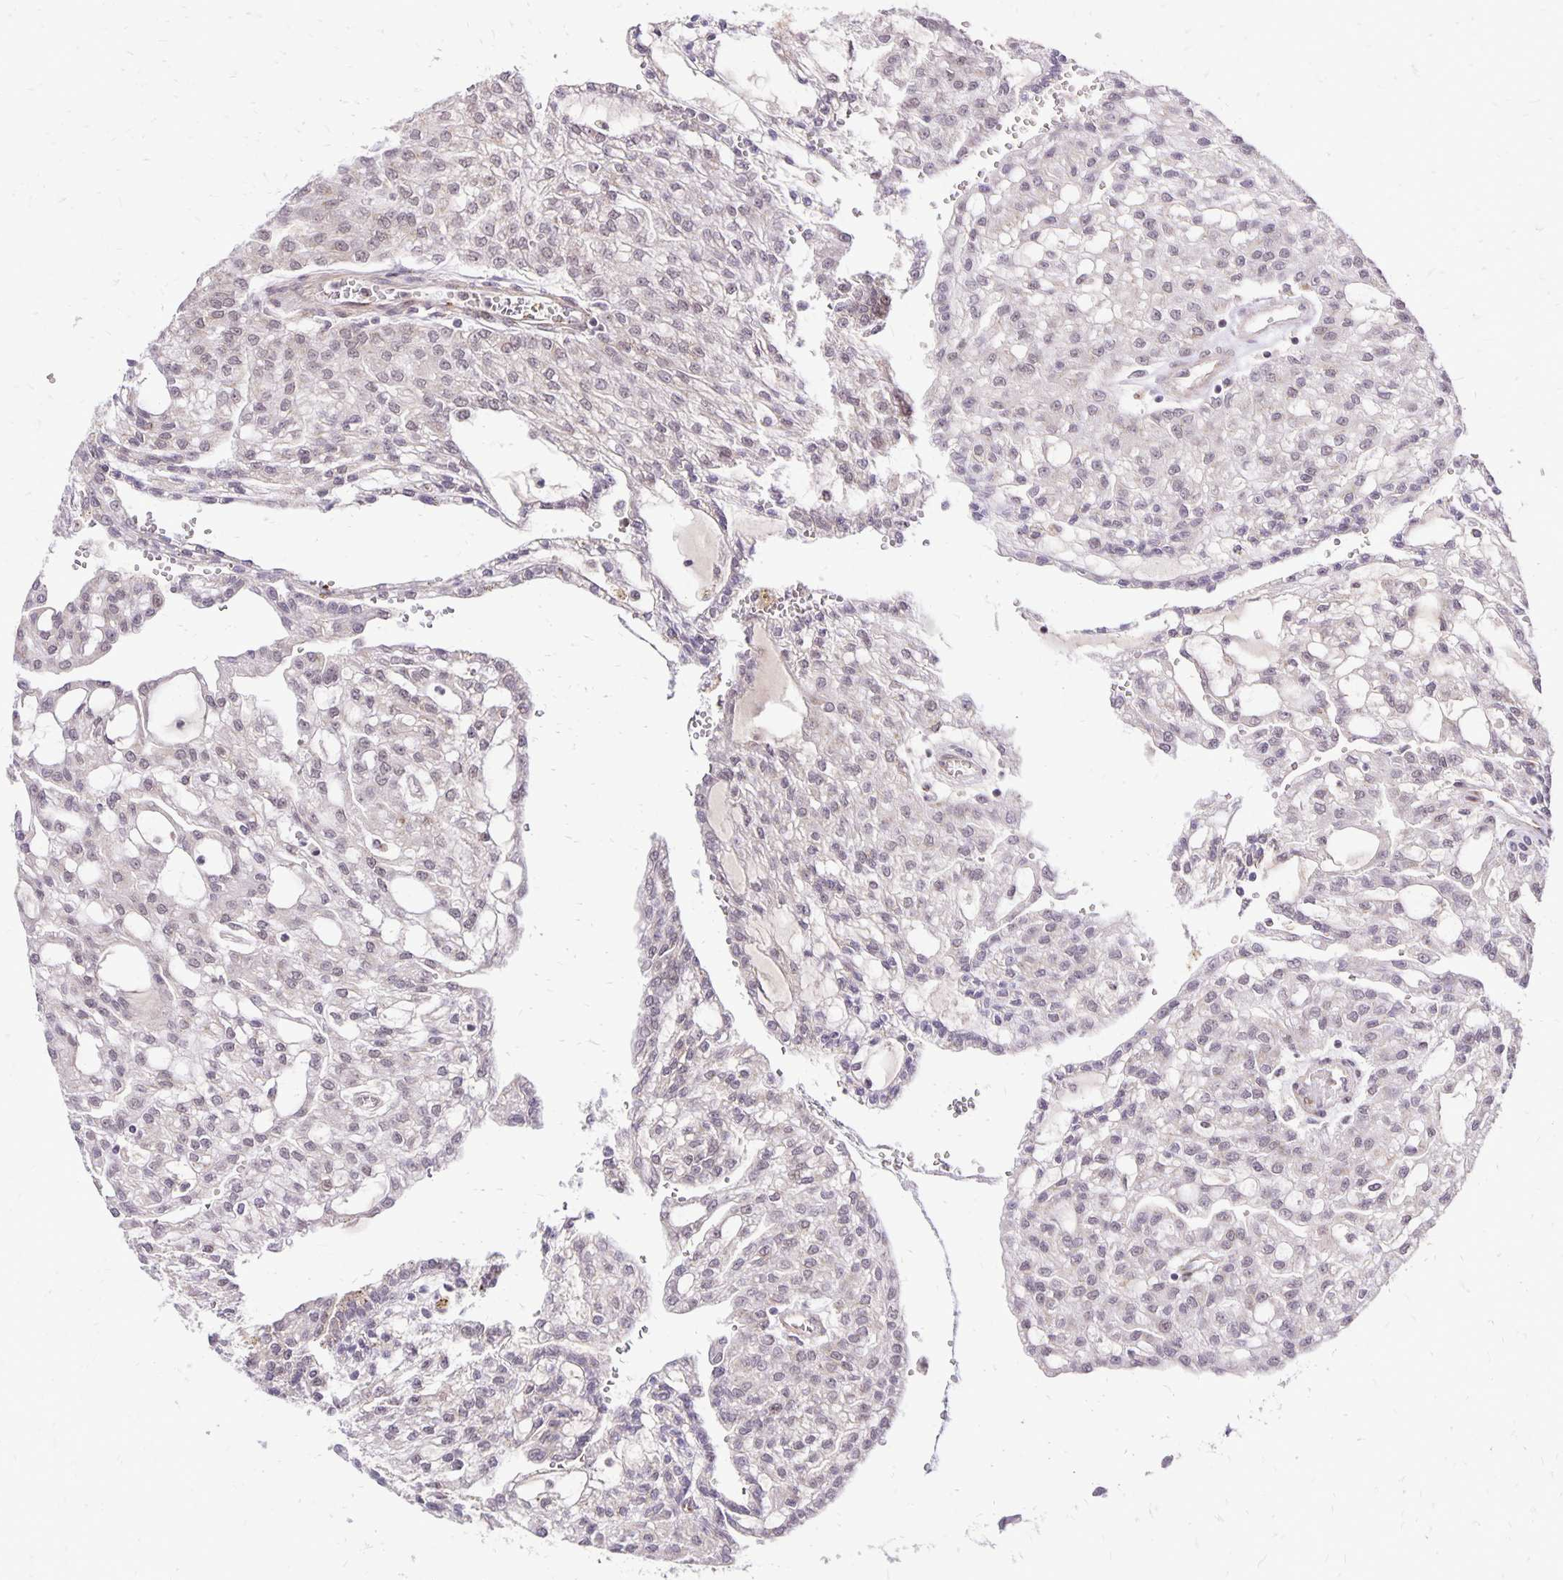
{"staining": {"intensity": "weak", "quantity": "<25%", "location": "nuclear"}, "tissue": "renal cancer", "cell_type": "Tumor cells", "image_type": "cancer", "snomed": [{"axis": "morphology", "description": "Adenocarcinoma, NOS"}, {"axis": "topography", "description": "Kidney"}], "caption": "Protein analysis of renal cancer exhibits no significant staining in tumor cells.", "gene": "GOLGA5", "patient": {"sex": "male", "age": 63}}